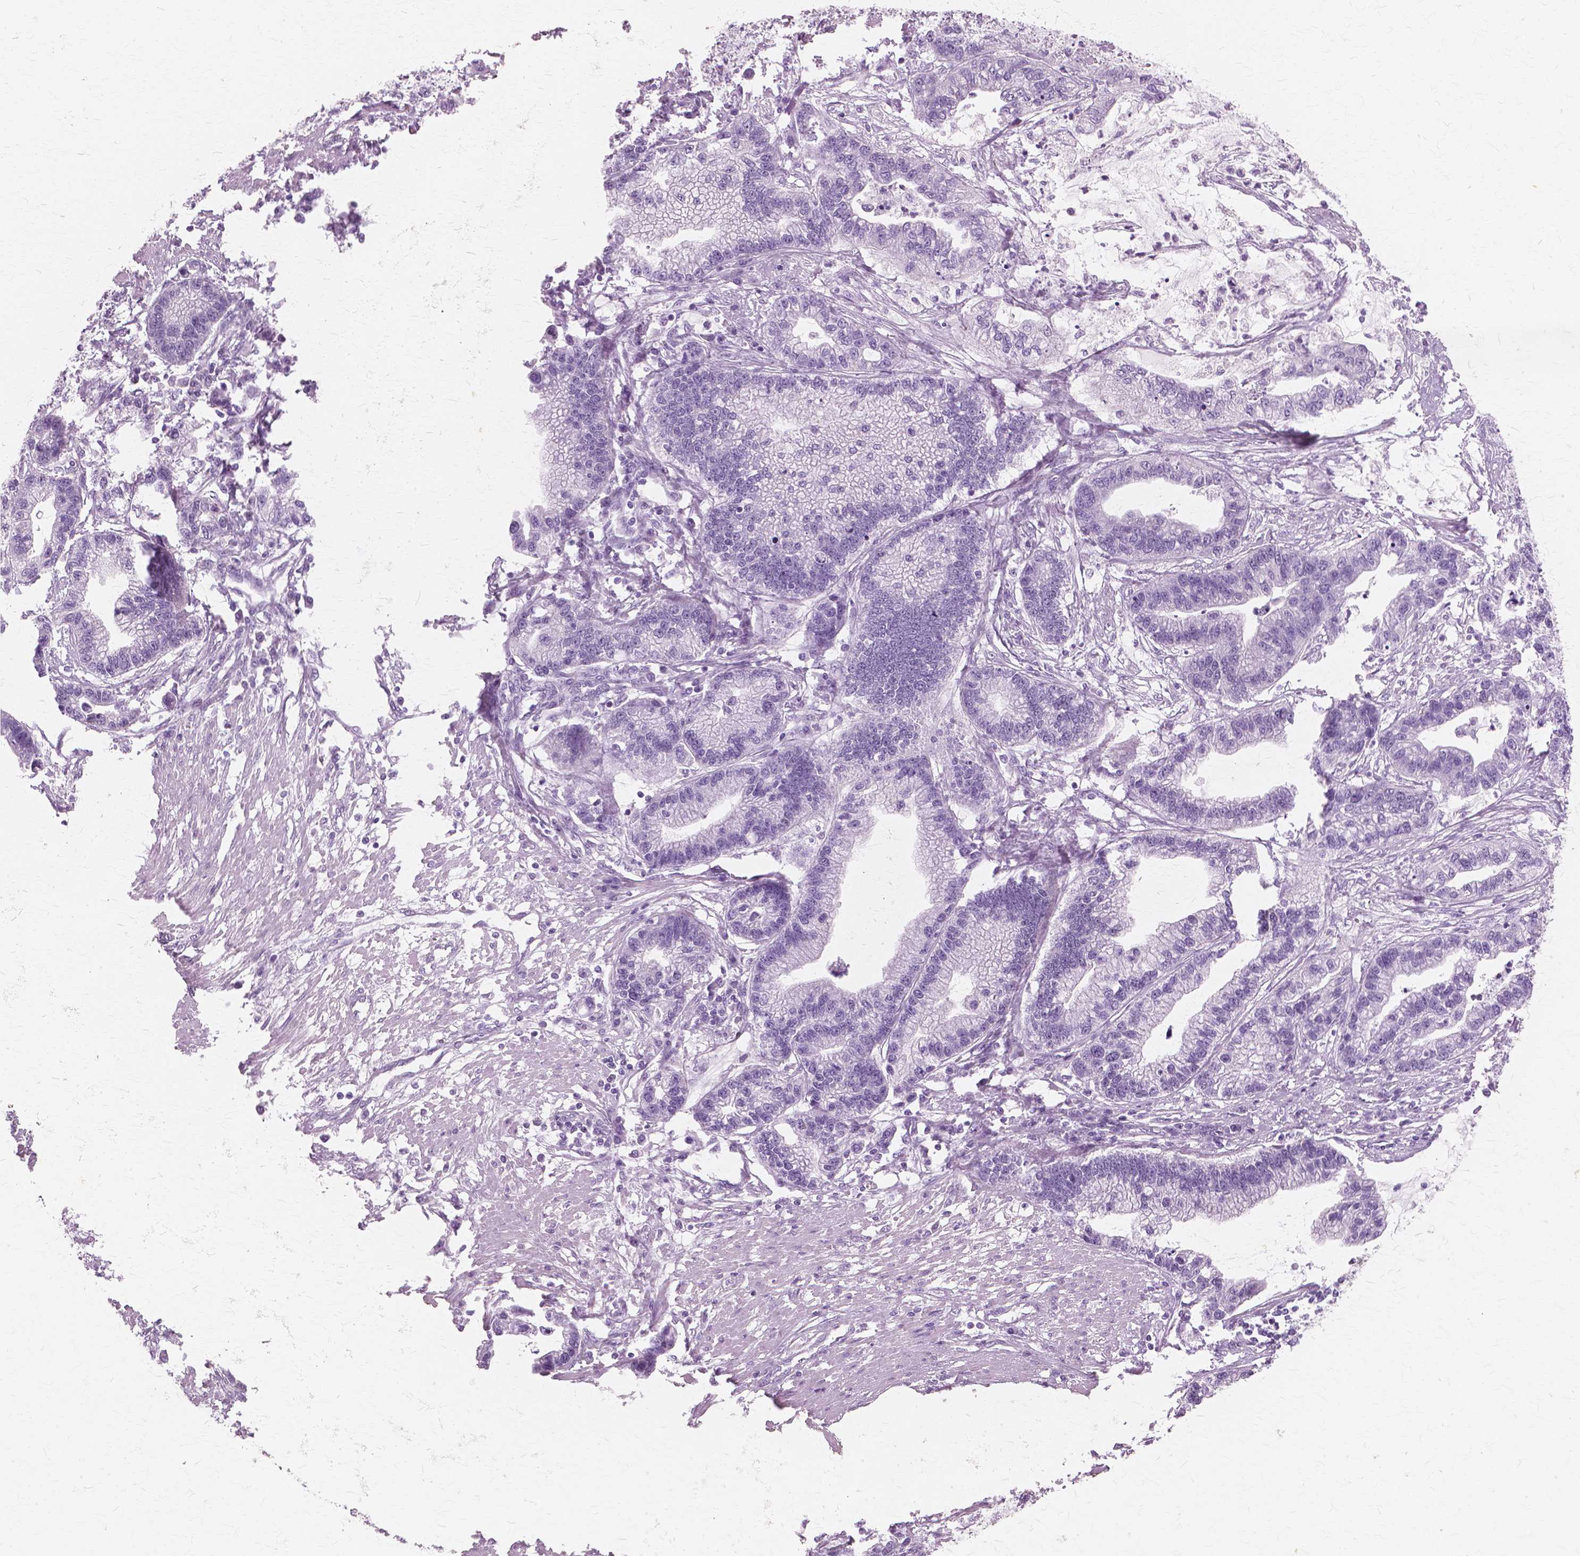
{"staining": {"intensity": "negative", "quantity": "none", "location": "none"}, "tissue": "stomach cancer", "cell_type": "Tumor cells", "image_type": "cancer", "snomed": [{"axis": "morphology", "description": "Adenocarcinoma, NOS"}, {"axis": "topography", "description": "Stomach"}], "caption": "DAB immunohistochemical staining of human stomach cancer (adenocarcinoma) reveals no significant positivity in tumor cells.", "gene": "SFTPD", "patient": {"sex": "male", "age": 83}}